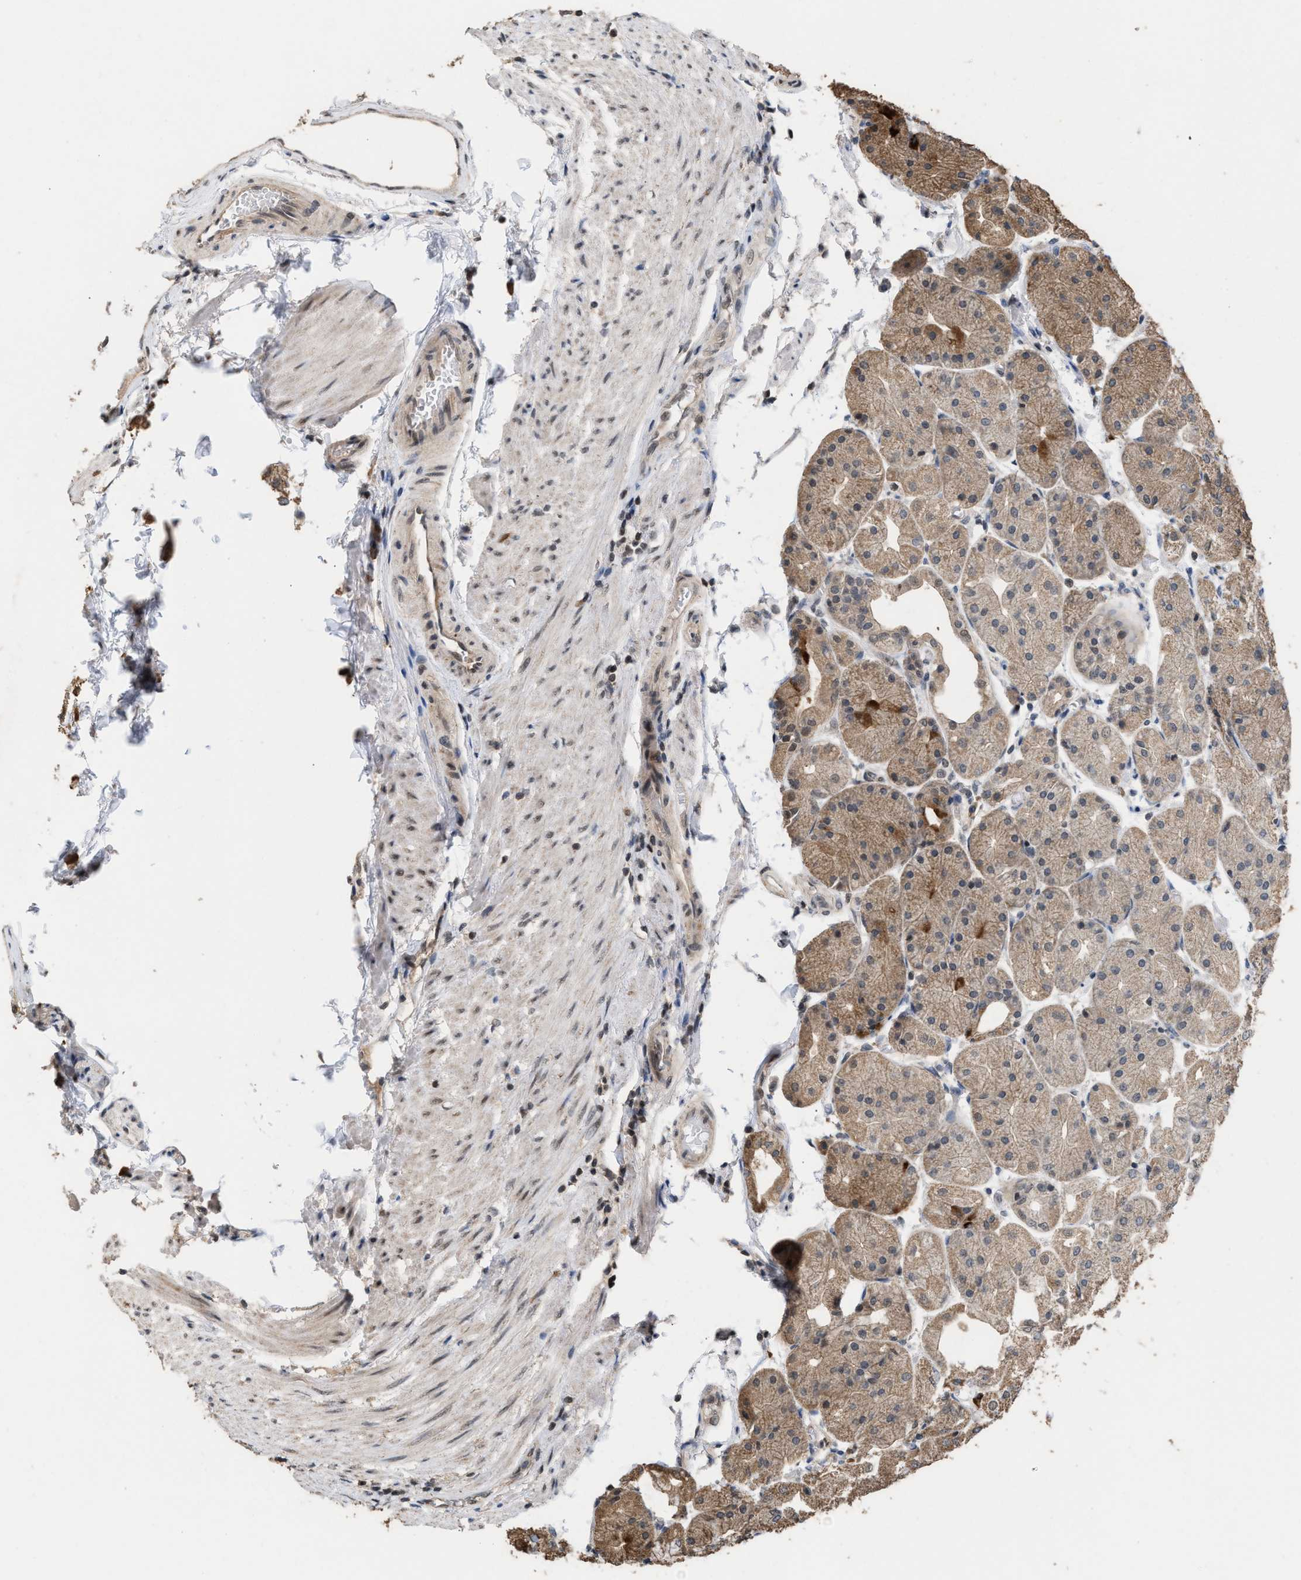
{"staining": {"intensity": "moderate", "quantity": ">75%", "location": "cytoplasmic/membranous,nuclear"}, "tissue": "stomach", "cell_type": "Glandular cells", "image_type": "normal", "snomed": [{"axis": "morphology", "description": "Normal tissue, NOS"}, {"axis": "topography", "description": "Stomach, upper"}], "caption": "Stomach was stained to show a protein in brown. There is medium levels of moderate cytoplasmic/membranous,nuclear expression in approximately >75% of glandular cells. (DAB IHC with brightfield microscopy, high magnification).", "gene": "C9orf78", "patient": {"sex": "male", "age": 72}}